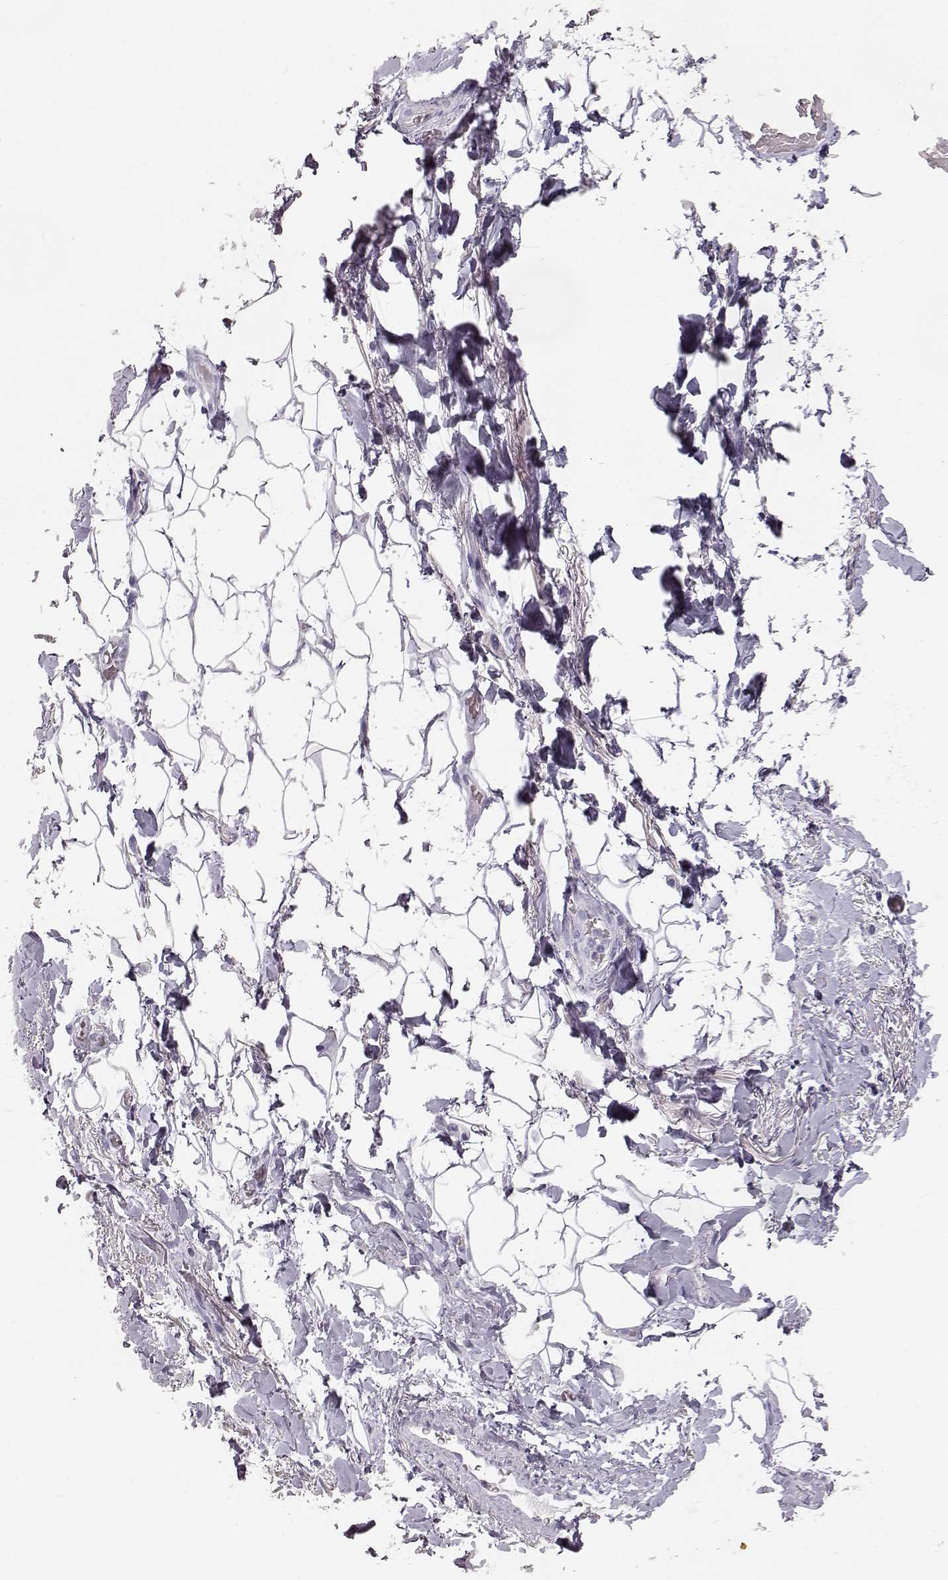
{"staining": {"intensity": "negative", "quantity": "none", "location": "none"}, "tissue": "adipose tissue", "cell_type": "Adipocytes", "image_type": "normal", "snomed": [{"axis": "morphology", "description": "Normal tissue, NOS"}, {"axis": "topography", "description": "Anal"}, {"axis": "topography", "description": "Peripheral nerve tissue"}], "caption": "Micrograph shows no significant protein staining in adipocytes of normal adipose tissue.", "gene": "KRT31", "patient": {"sex": "male", "age": 53}}